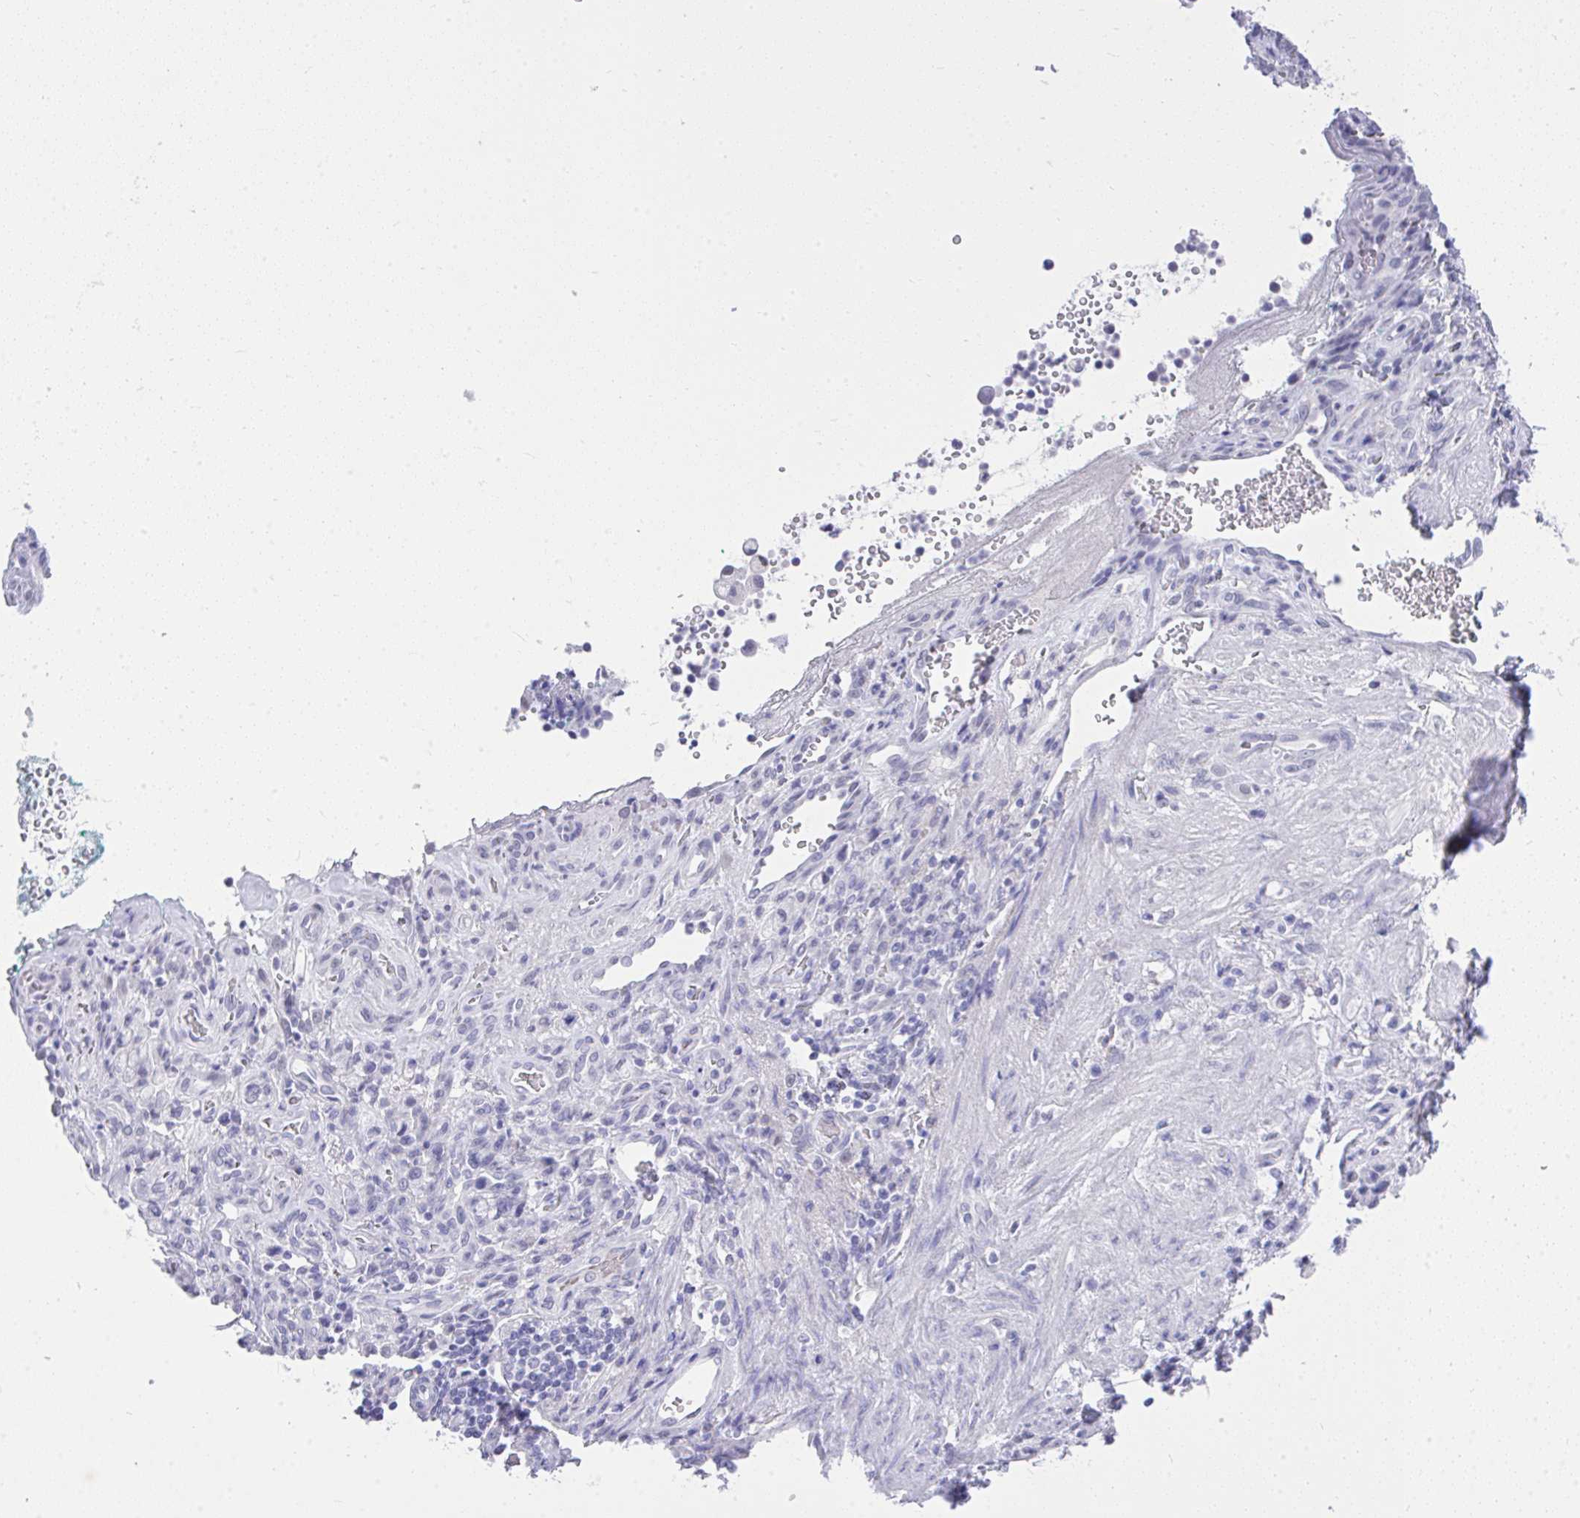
{"staining": {"intensity": "negative", "quantity": "none", "location": "none"}, "tissue": "stomach cancer", "cell_type": "Tumor cells", "image_type": "cancer", "snomed": [{"axis": "morphology", "description": "Adenocarcinoma, NOS"}, {"axis": "topography", "description": "Stomach"}], "caption": "There is no significant positivity in tumor cells of stomach cancer.", "gene": "MS4A12", "patient": {"sex": "male", "age": 77}}